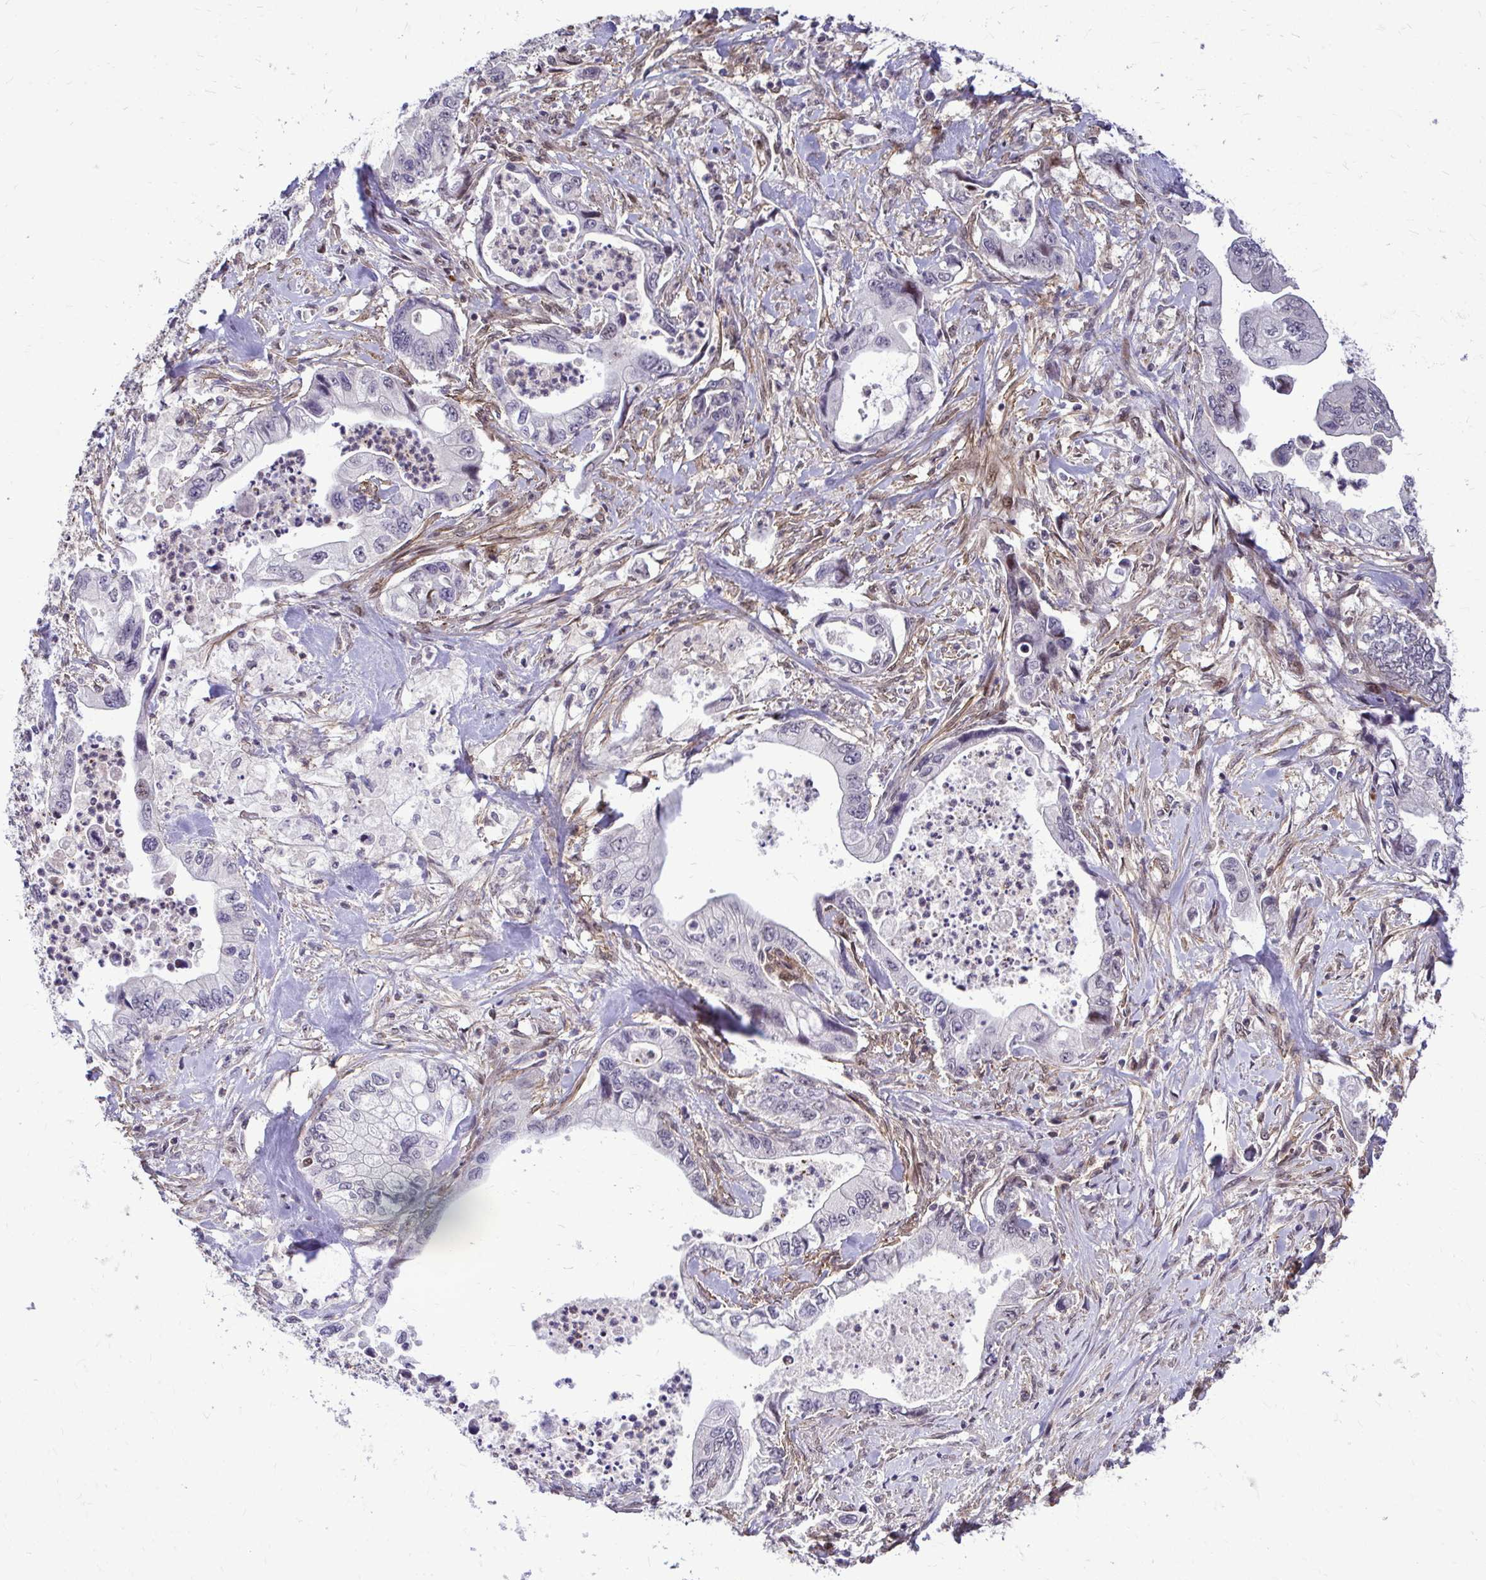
{"staining": {"intensity": "negative", "quantity": "none", "location": "none"}, "tissue": "stomach cancer", "cell_type": "Tumor cells", "image_type": "cancer", "snomed": [{"axis": "morphology", "description": "Adenocarcinoma, NOS"}, {"axis": "topography", "description": "Pancreas"}, {"axis": "topography", "description": "Stomach, upper"}], "caption": "This is an IHC micrograph of human stomach cancer (adenocarcinoma). There is no staining in tumor cells.", "gene": "TRIP6", "patient": {"sex": "male", "age": 77}}